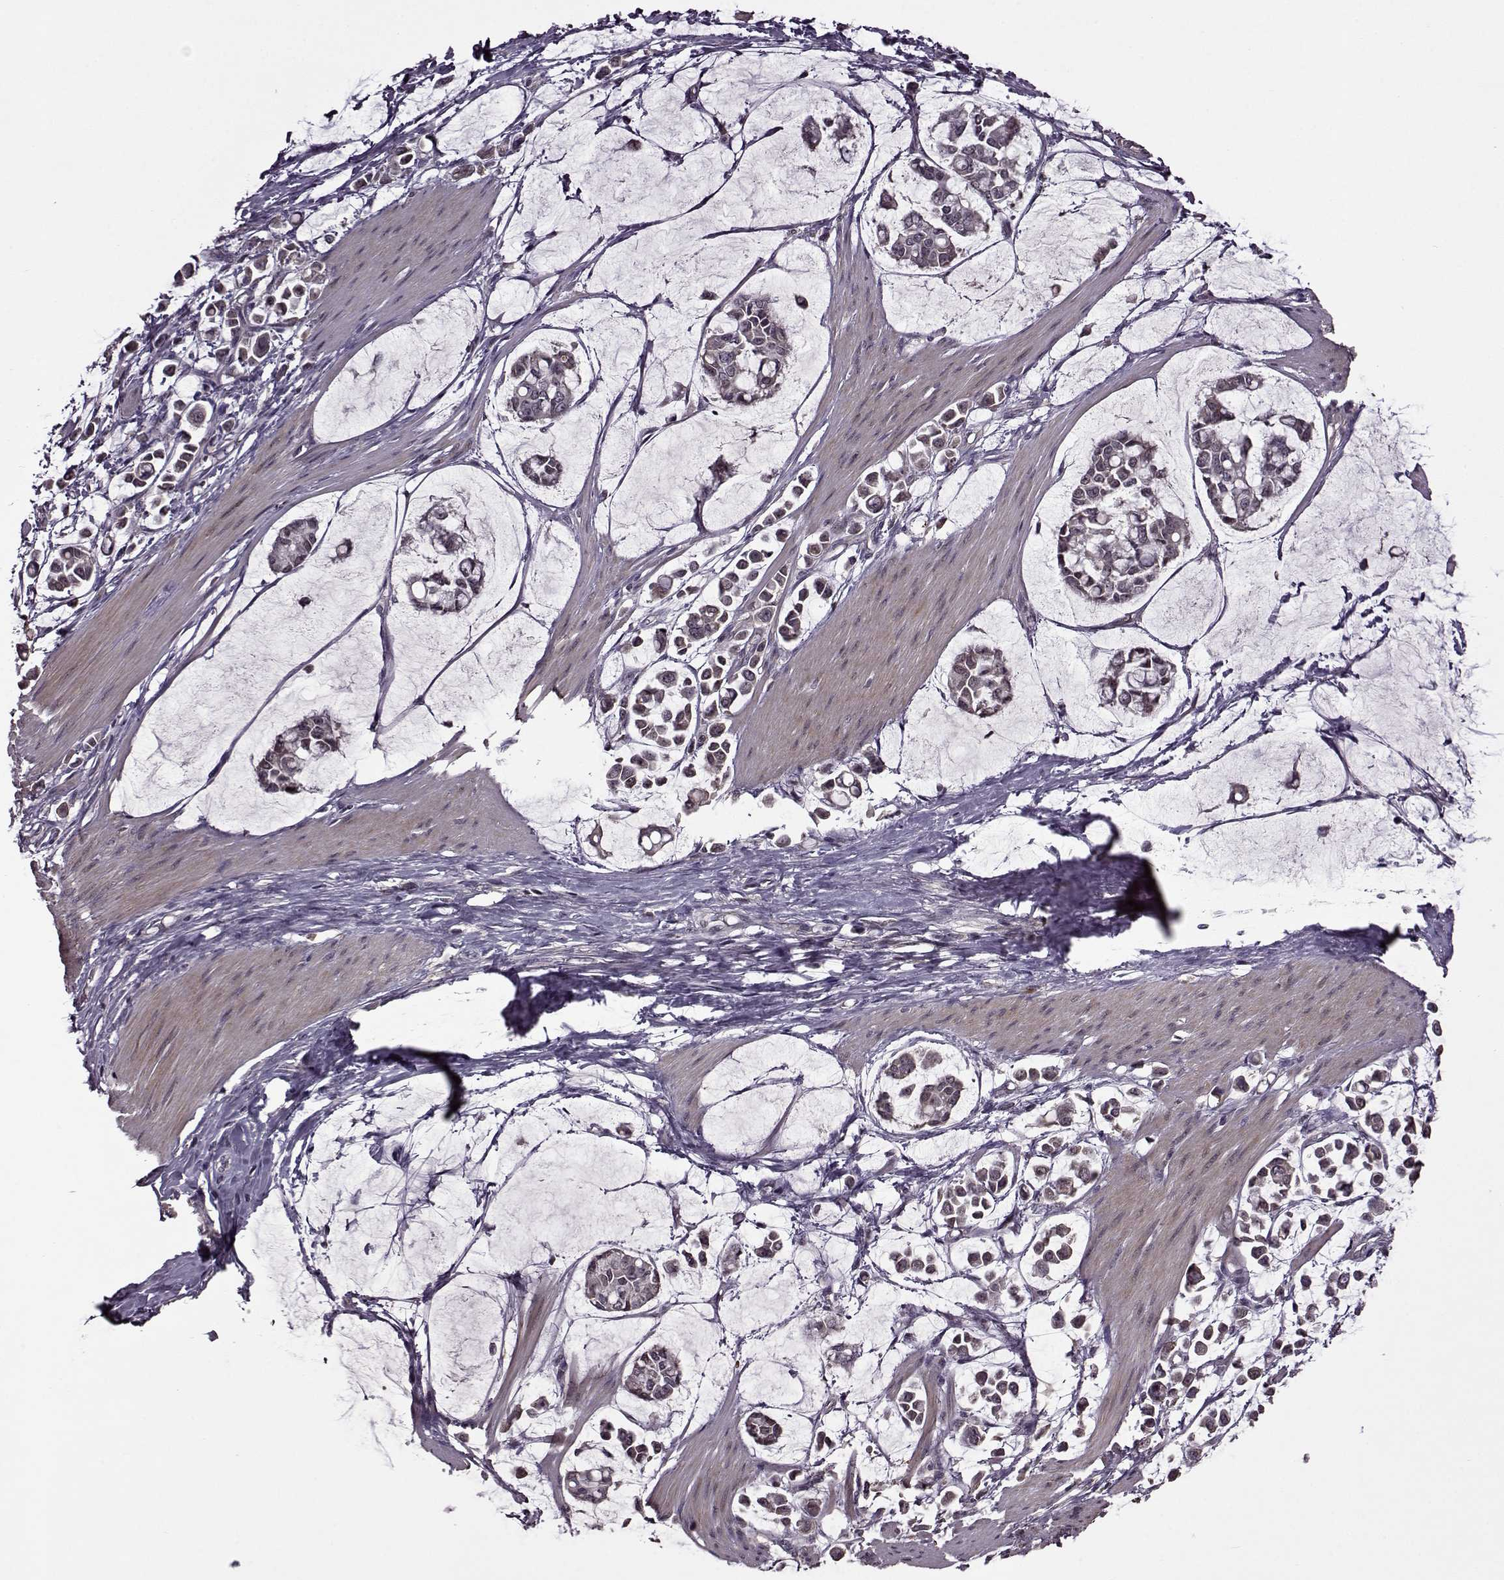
{"staining": {"intensity": "weak", "quantity": "<25%", "location": "cytoplasmic/membranous"}, "tissue": "stomach cancer", "cell_type": "Tumor cells", "image_type": "cancer", "snomed": [{"axis": "morphology", "description": "Adenocarcinoma, NOS"}, {"axis": "topography", "description": "Stomach"}], "caption": "Immunohistochemistry micrograph of neoplastic tissue: stomach cancer (adenocarcinoma) stained with DAB (3,3'-diaminobenzidine) demonstrates no significant protein staining in tumor cells.", "gene": "MAIP1", "patient": {"sex": "male", "age": 82}}